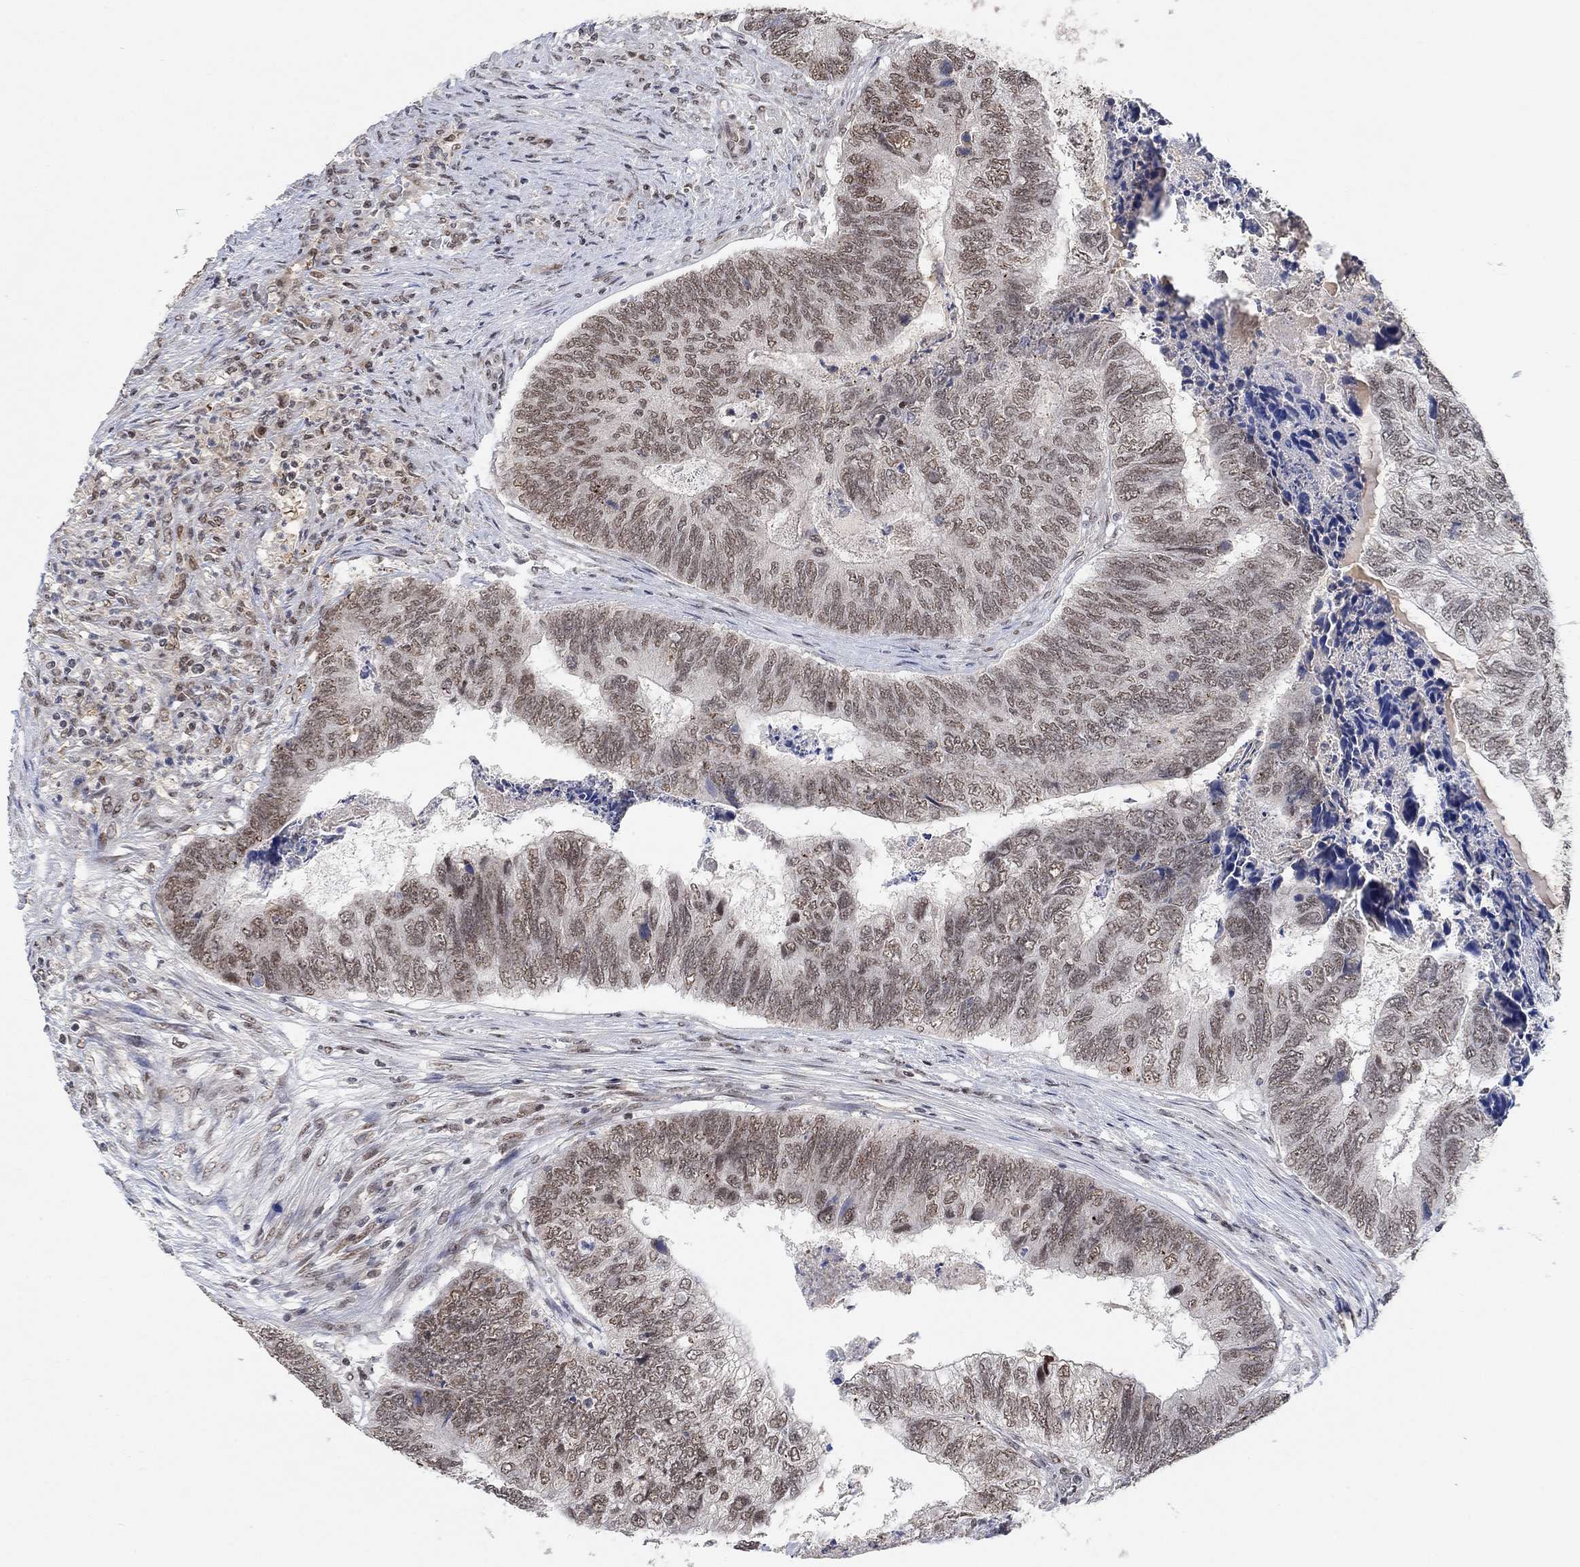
{"staining": {"intensity": "weak", "quantity": "25%-75%", "location": "nuclear"}, "tissue": "colorectal cancer", "cell_type": "Tumor cells", "image_type": "cancer", "snomed": [{"axis": "morphology", "description": "Adenocarcinoma, NOS"}, {"axis": "topography", "description": "Colon"}], "caption": "High-magnification brightfield microscopy of colorectal adenocarcinoma stained with DAB (brown) and counterstained with hematoxylin (blue). tumor cells exhibit weak nuclear expression is identified in approximately25%-75% of cells.", "gene": "THAP8", "patient": {"sex": "female", "age": 67}}